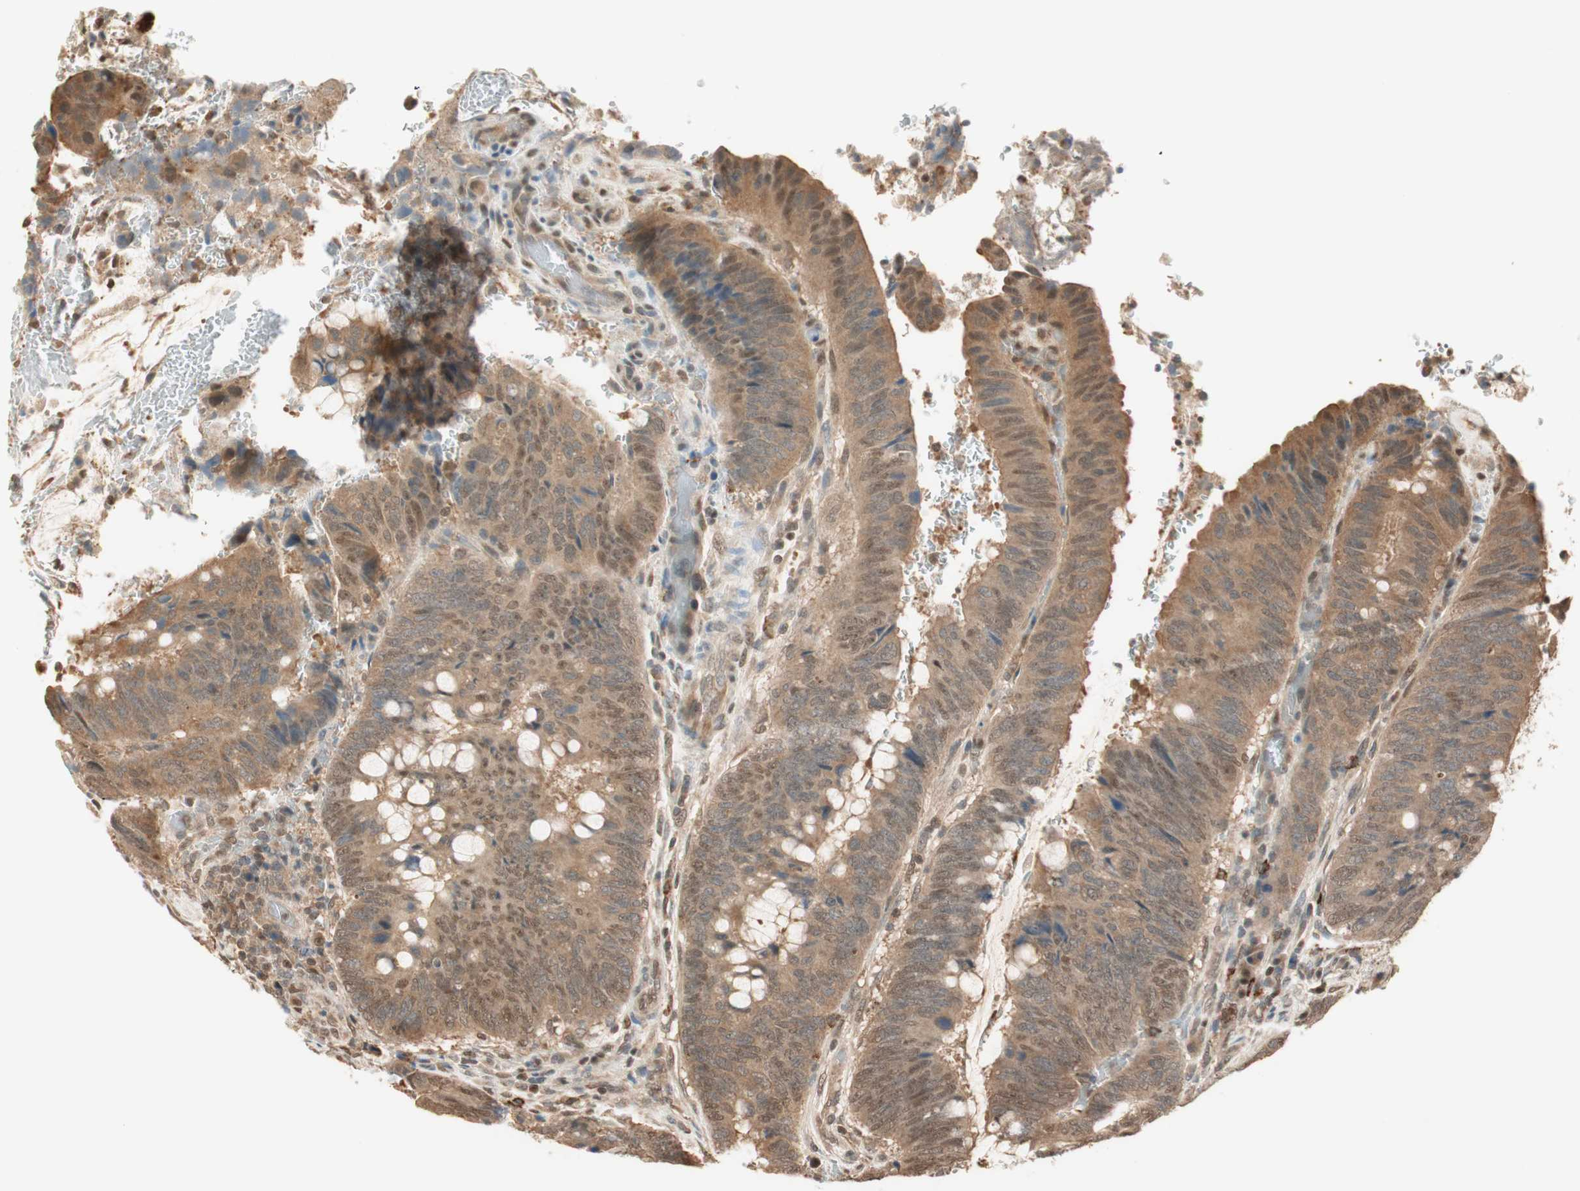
{"staining": {"intensity": "moderate", "quantity": ">75%", "location": "cytoplasmic/membranous,nuclear"}, "tissue": "colorectal cancer", "cell_type": "Tumor cells", "image_type": "cancer", "snomed": [{"axis": "morphology", "description": "Normal tissue, NOS"}, {"axis": "morphology", "description": "Adenocarcinoma, NOS"}, {"axis": "topography", "description": "Rectum"}, {"axis": "topography", "description": "Peripheral nerve tissue"}], "caption": "Adenocarcinoma (colorectal) stained for a protein reveals moderate cytoplasmic/membranous and nuclear positivity in tumor cells.", "gene": "ZNF443", "patient": {"sex": "male", "age": 92}}